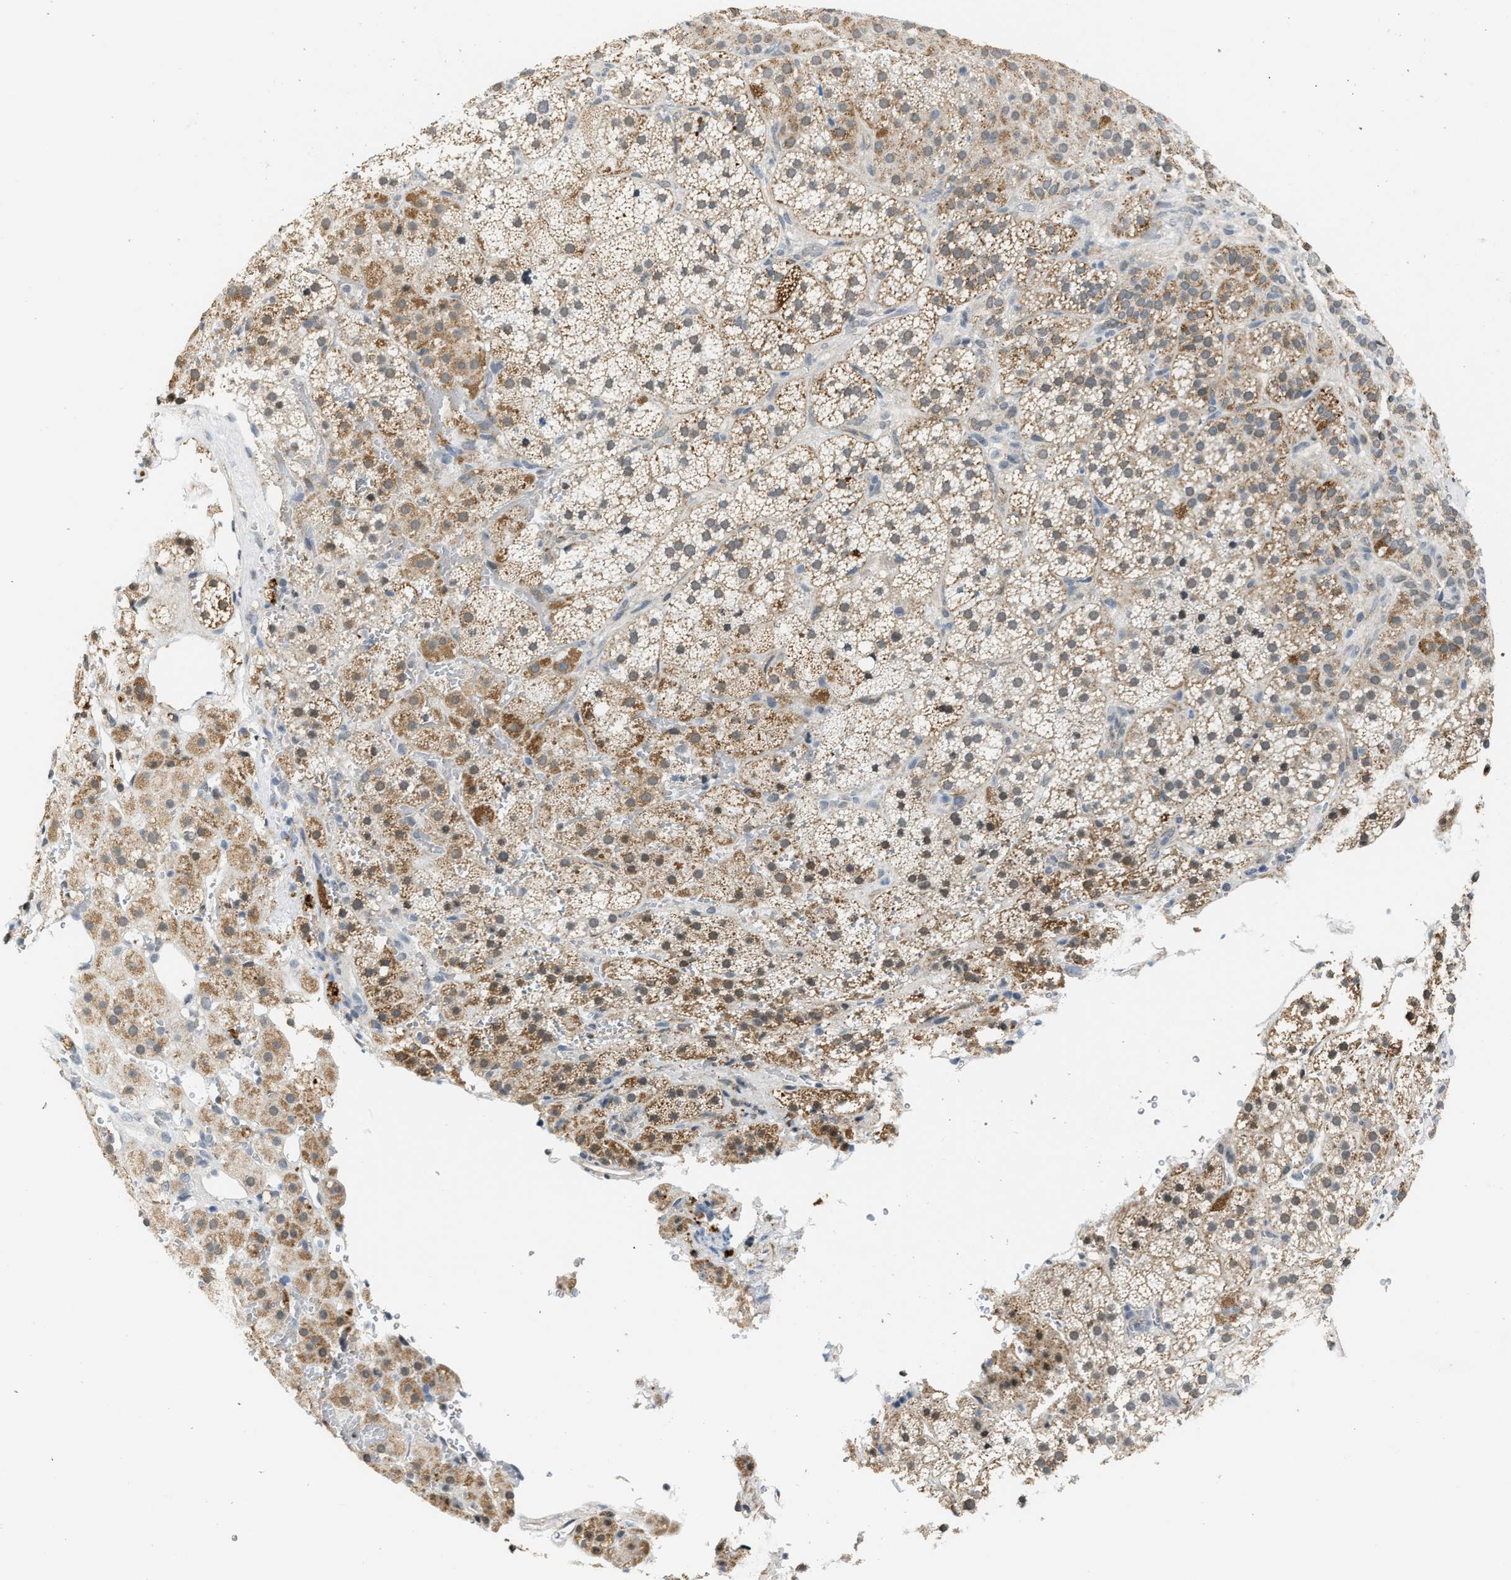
{"staining": {"intensity": "moderate", "quantity": "25%-75%", "location": "cytoplasmic/membranous"}, "tissue": "adrenal gland", "cell_type": "Glandular cells", "image_type": "normal", "snomed": [{"axis": "morphology", "description": "Normal tissue, NOS"}, {"axis": "topography", "description": "Adrenal gland"}], "caption": "Adrenal gland stained for a protein (brown) displays moderate cytoplasmic/membranous positive positivity in about 25%-75% of glandular cells.", "gene": "KIF24", "patient": {"sex": "female", "age": 59}}